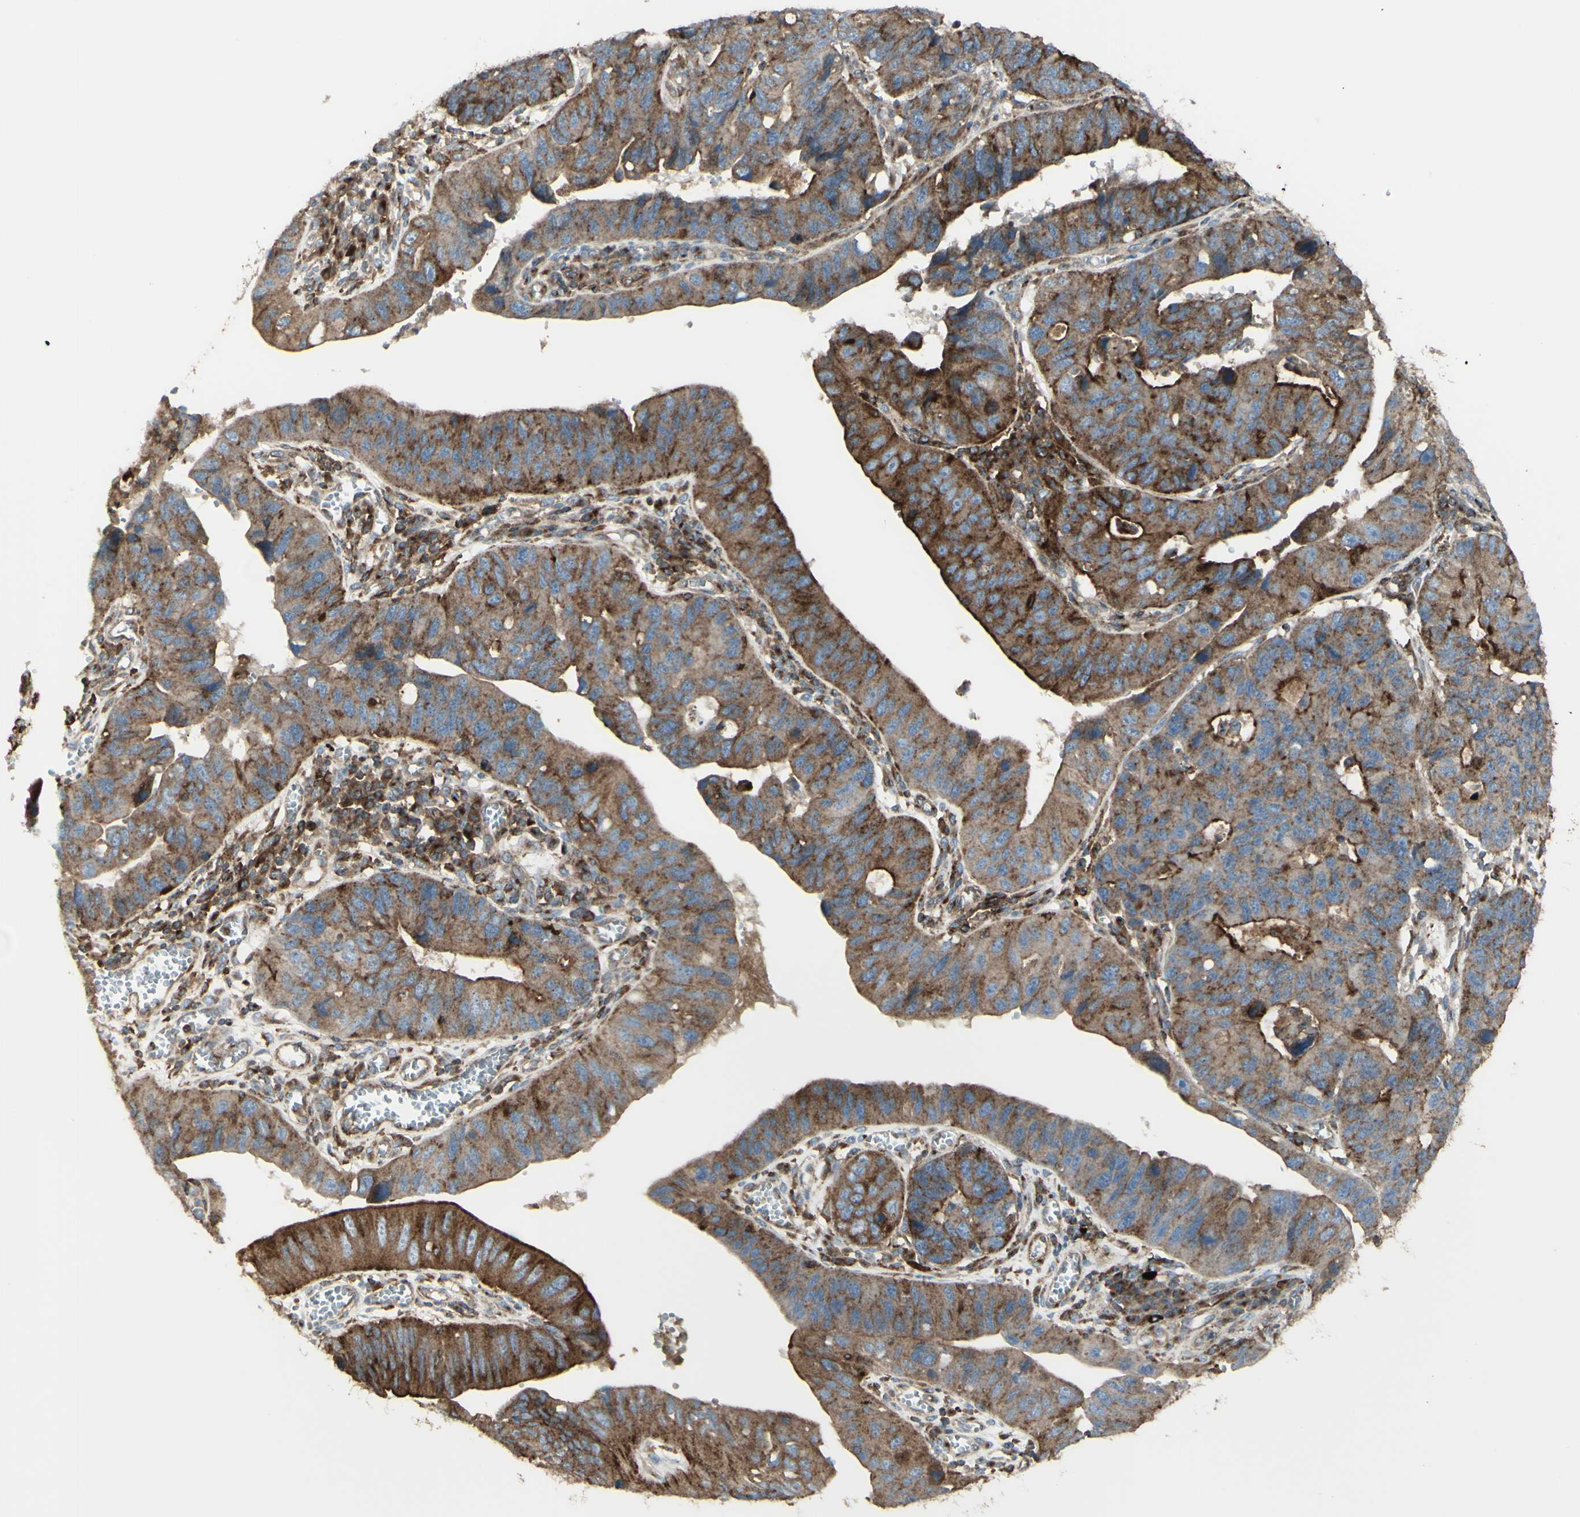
{"staining": {"intensity": "strong", "quantity": ">75%", "location": "cytoplasmic/membranous"}, "tissue": "stomach cancer", "cell_type": "Tumor cells", "image_type": "cancer", "snomed": [{"axis": "morphology", "description": "Adenocarcinoma, NOS"}, {"axis": "topography", "description": "Stomach"}], "caption": "Protein expression analysis of human stomach cancer reveals strong cytoplasmic/membranous expression in approximately >75% of tumor cells.", "gene": "NAPA", "patient": {"sex": "male", "age": 59}}